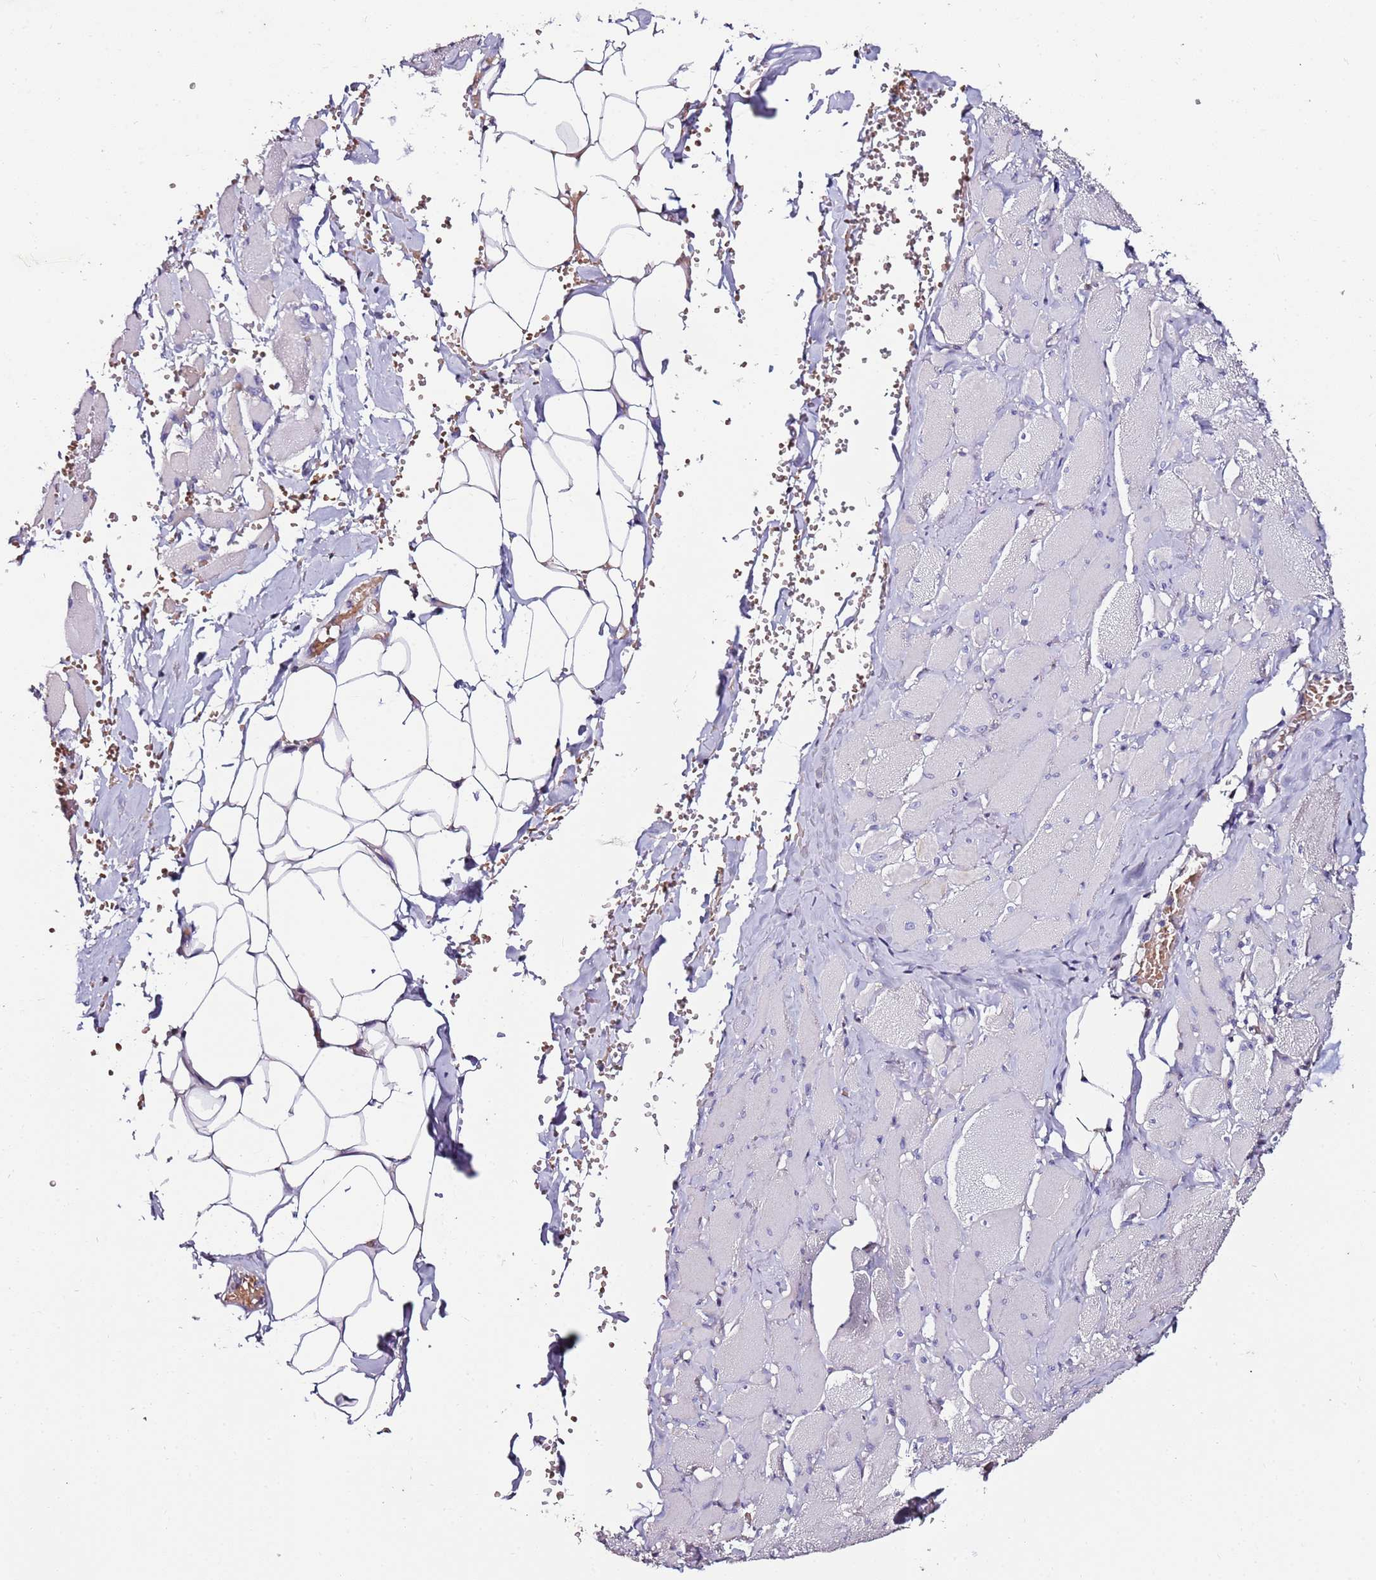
{"staining": {"intensity": "negative", "quantity": "none", "location": "none"}, "tissue": "skeletal muscle", "cell_type": "Myocytes", "image_type": "normal", "snomed": [{"axis": "morphology", "description": "Normal tissue, NOS"}, {"axis": "morphology", "description": "Basal cell carcinoma"}, {"axis": "topography", "description": "Skeletal muscle"}], "caption": "DAB (3,3'-diaminobenzidine) immunohistochemical staining of normal skeletal muscle displays no significant expression in myocytes.", "gene": "C3orf80", "patient": {"sex": "female", "age": 64}}